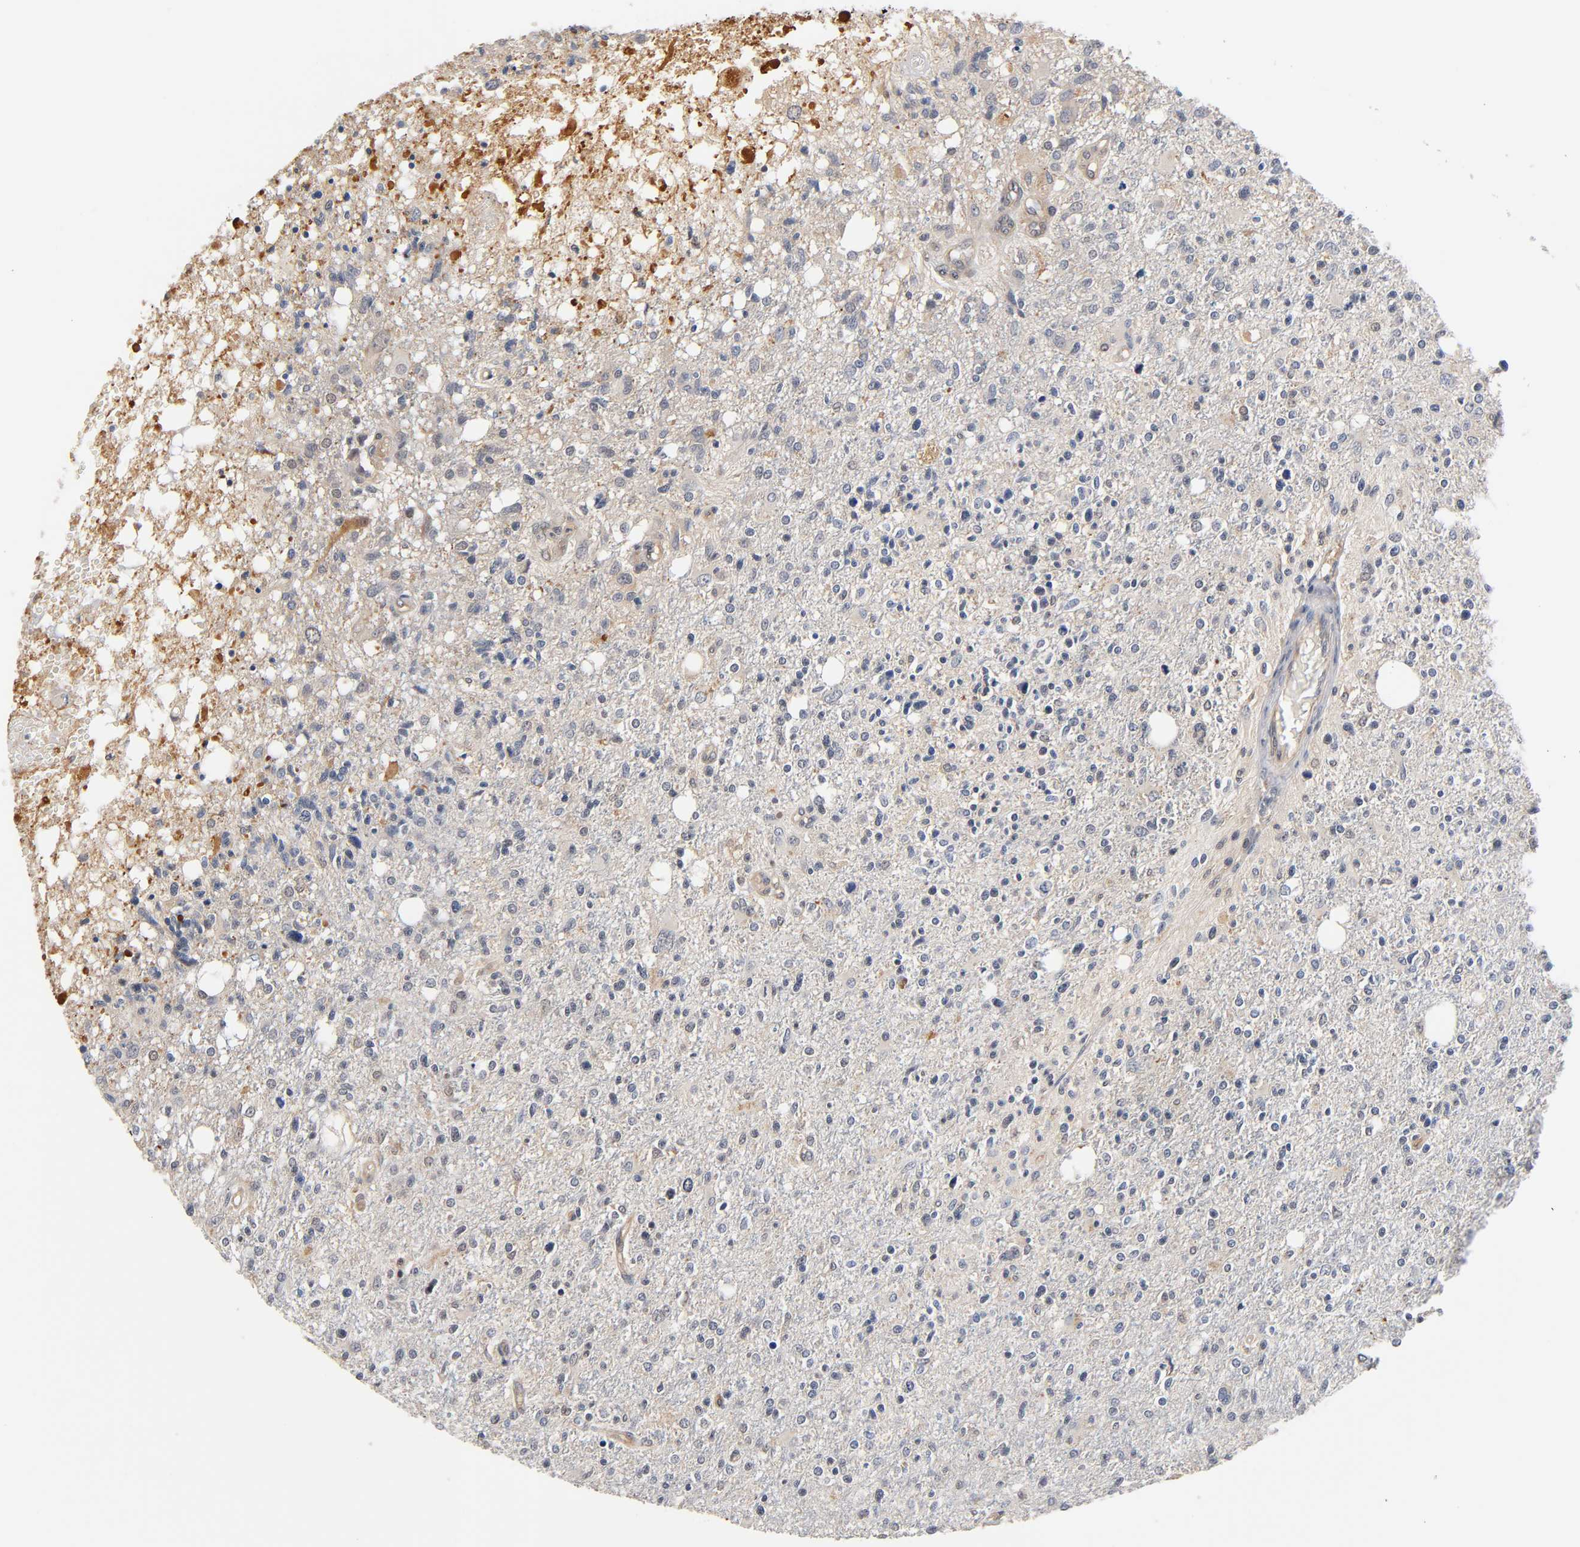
{"staining": {"intensity": "weak", "quantity": "25%-75%", "location": "cytoplasmic/membranous"}, "tissue": "glioma", "cell_type": "Tumor cells", "image_type": "cancer", "snomed": [{"axis": "morphology", "description": "Glioma, malignant, High grade"}, {"axis": "topography", "description": "Cerebral cortex"}], "caption": "Immunohistochemistry (IHC) micrograph of human high-grade glioma (malignant) stained for a protein (brown), which demonstrates low levels of weak cytoplasmic/membranous staining in approximately 25%-75% of tumor cells.", "gene": "PRKAB1", "patient": {"sex": "male", "age": 76}}